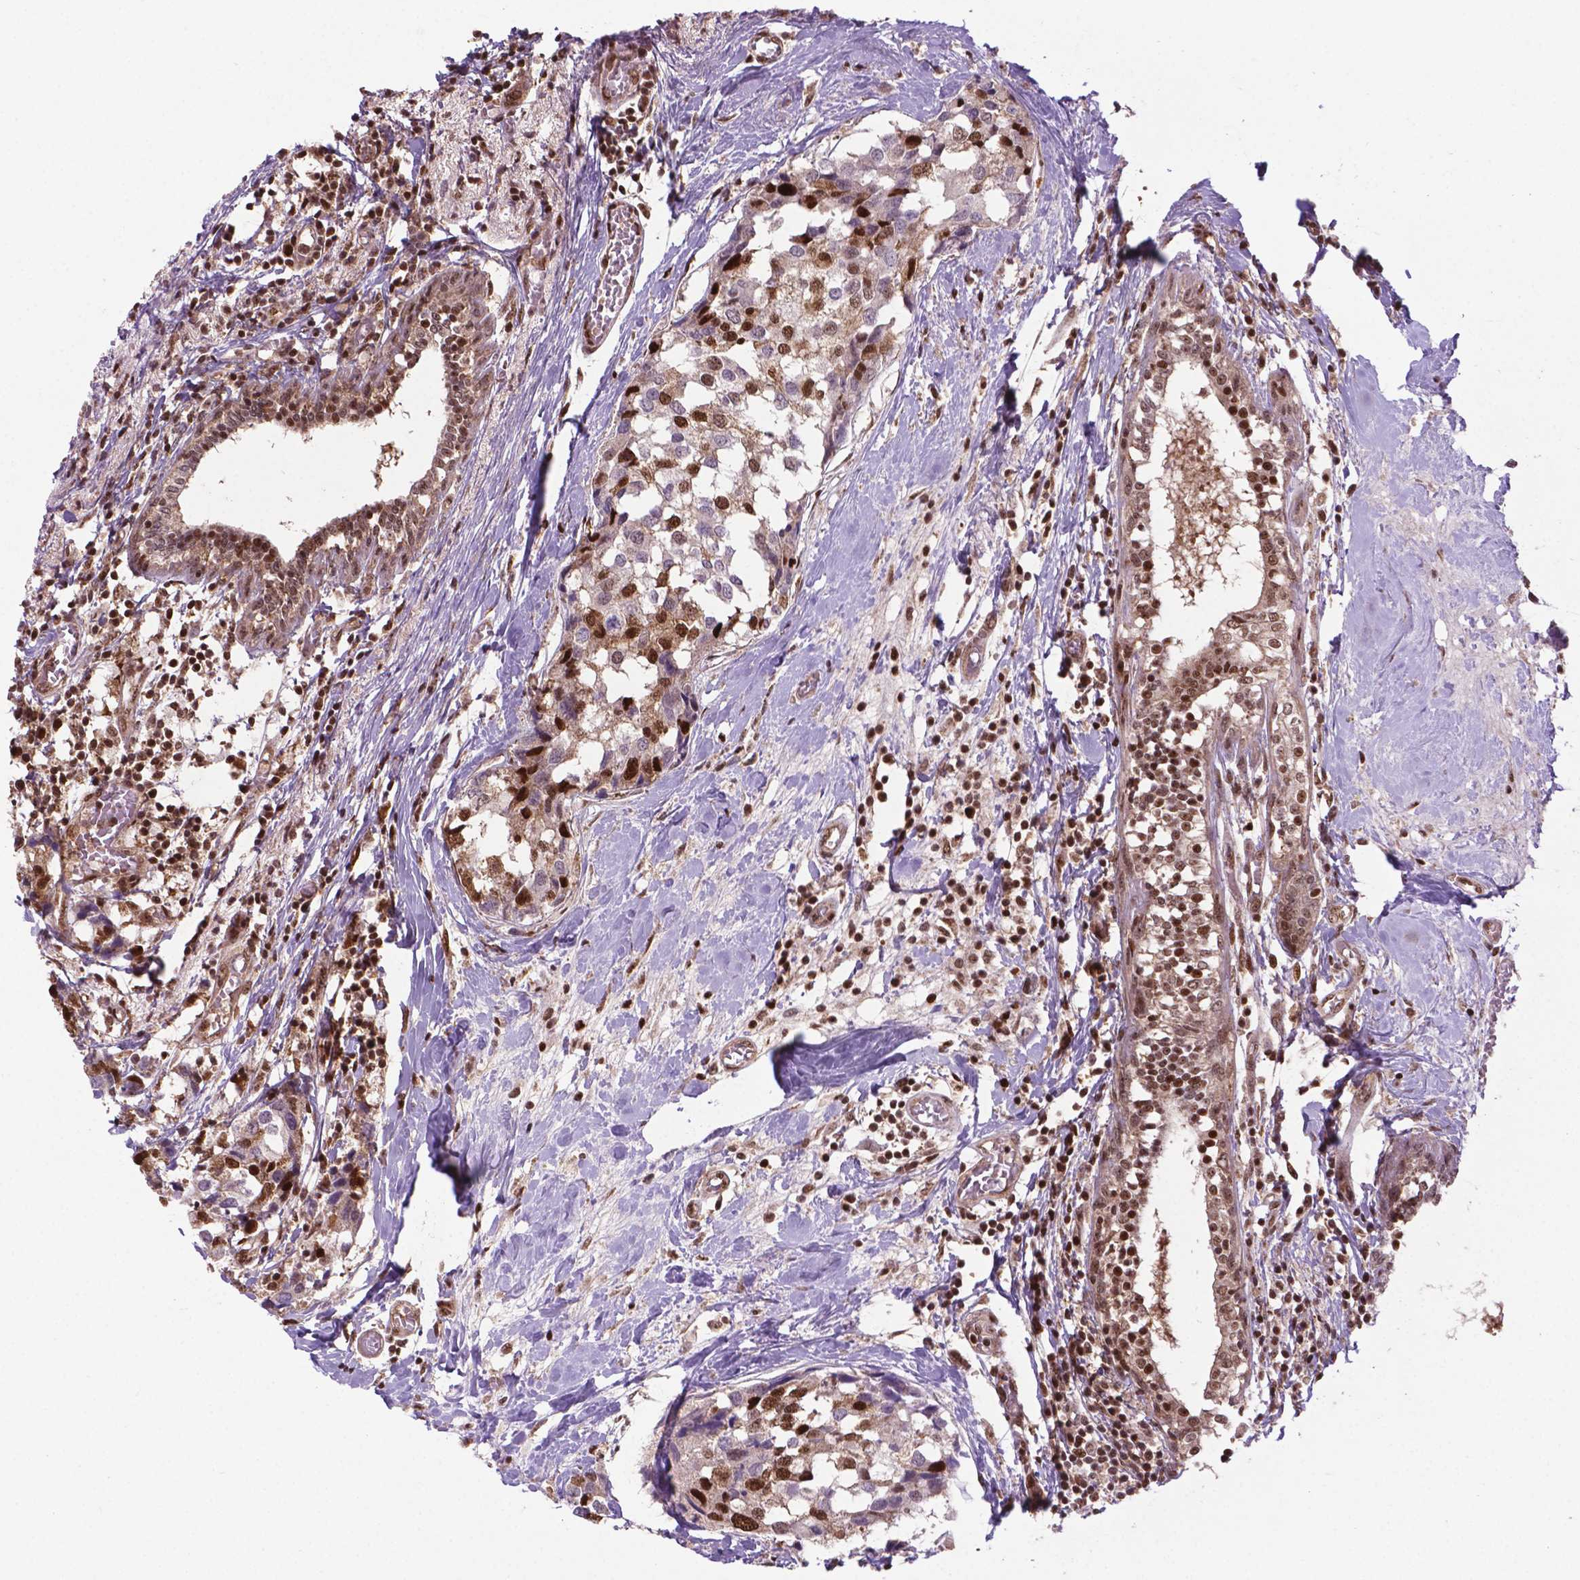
{"staining": {"intensity": "moderate", "quantity": ">75%", "location": "cytoplasmic/membranous,nuclear"}, "tissue": "breast cancer", "cell_type": "Tumor cells", "image_type": "cancer", "snomed": [{"axis": "morphology", "description": "Lobular carcinoma"}, {"axis": "topography", "description": "Breast"}], "caption": "Approximately >75% of tumor cells in human breast lobular carcinoma exhibit moderate cytoplasmic/membranous and nuclear protein positivity as visualized by brown immunohistochemical staining.", "gene": "CSNK2A1", "patient": {"sex": "female", "age": 59}}